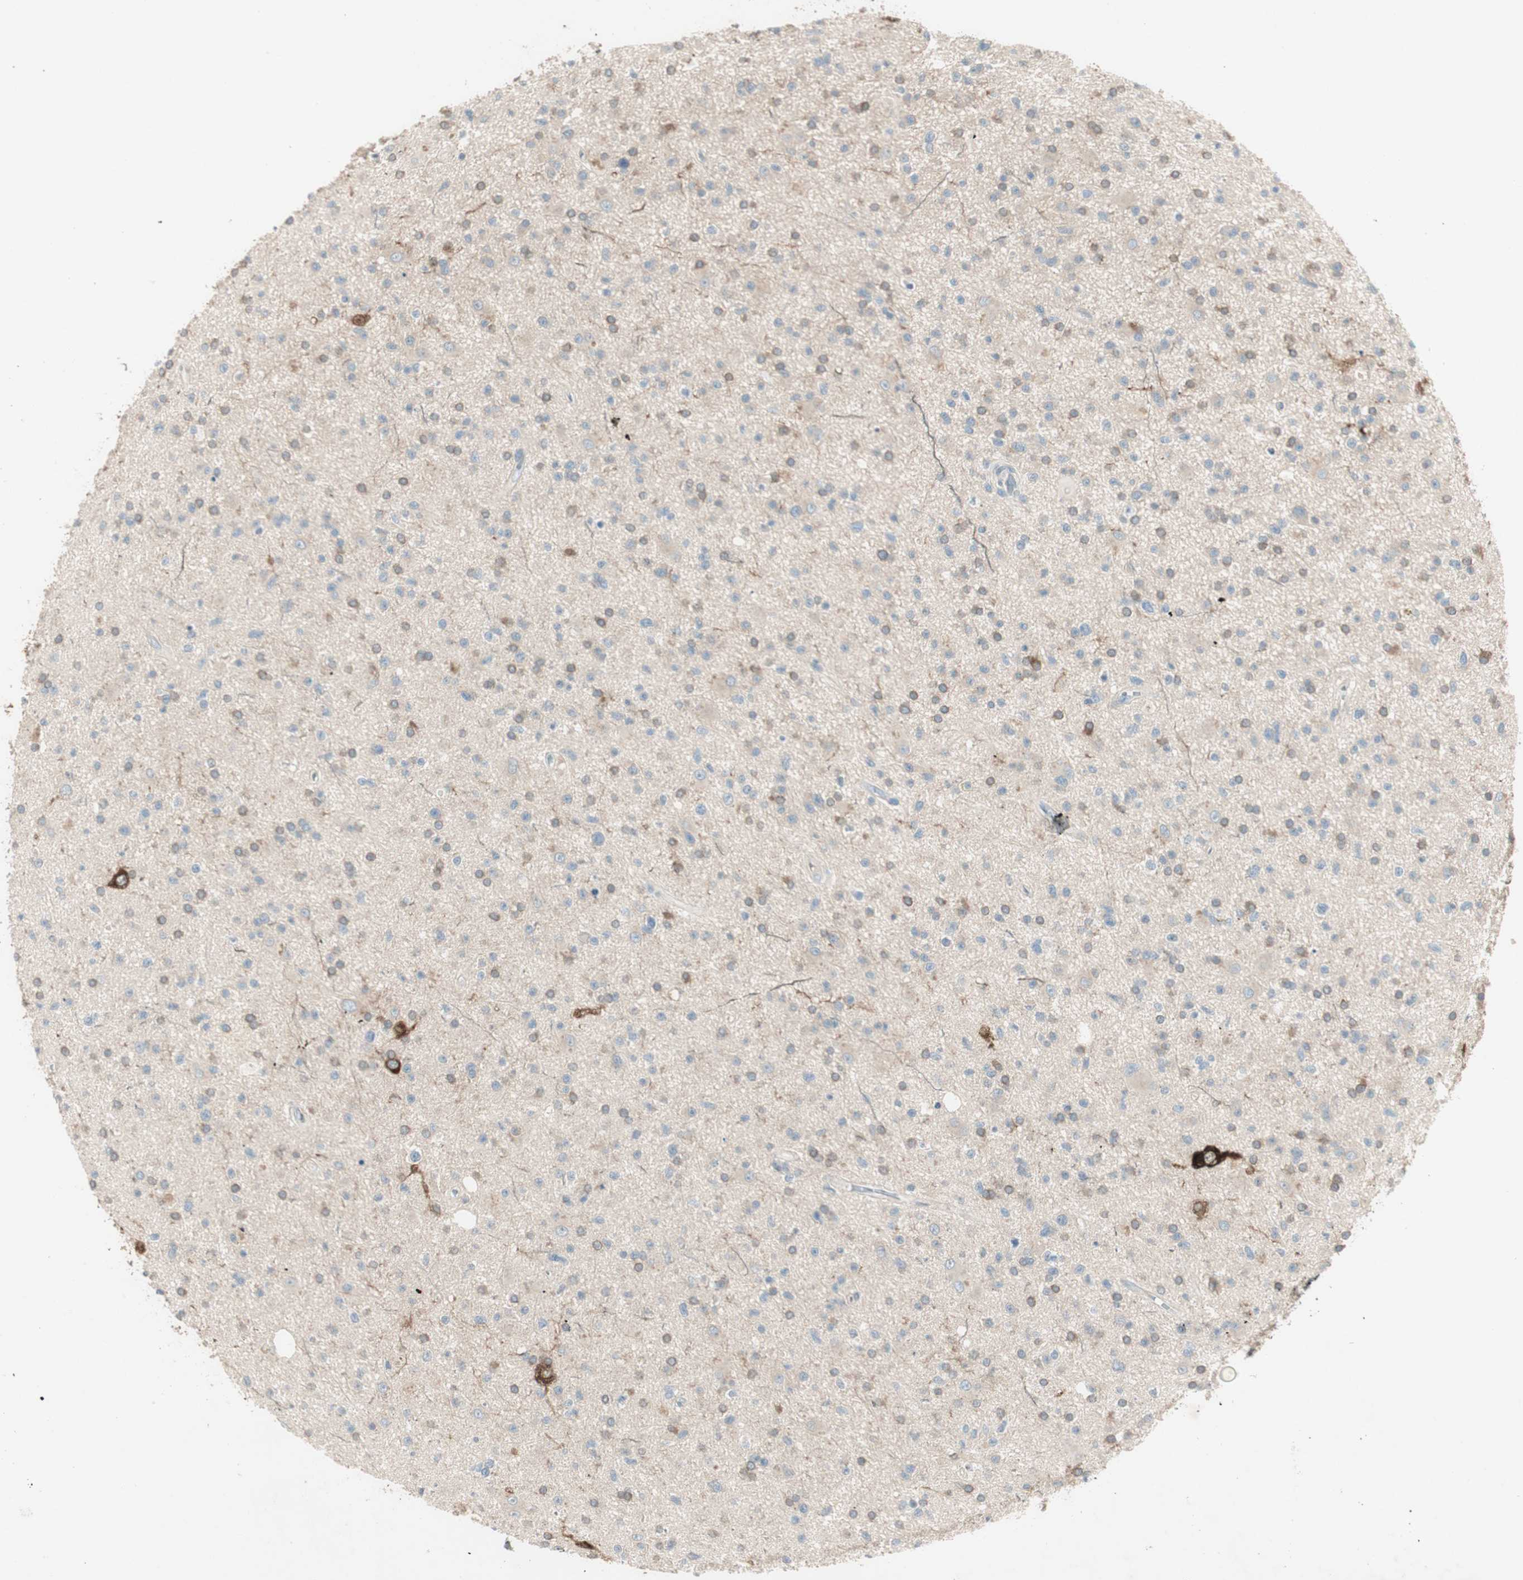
{"staining": {"intensity": "moderate", "quantity": "<25%", "location": "cytoplasmic/membranous"}, "tissue": "glioma", "cell_type": "Tumor cells", "image_type": "cancer", "snomed": [{"axis": "morphology", "description": "Glioma, malignant, High grade"}, {"axis": "topography", "description": "Brain"}], "caption": "Protein staining of glioma tissue reveals moderate cytoplasmic/membranous positivity in about <25% of tumor cells. The staining was performed using DAB (3,3'-diaminobenzidine), with brown indicating positive protein expression. Nuclei are stained blue with hematoxylin.", "gene": "MAPRE3", "patient": {"sex": "male", "age": 33}}